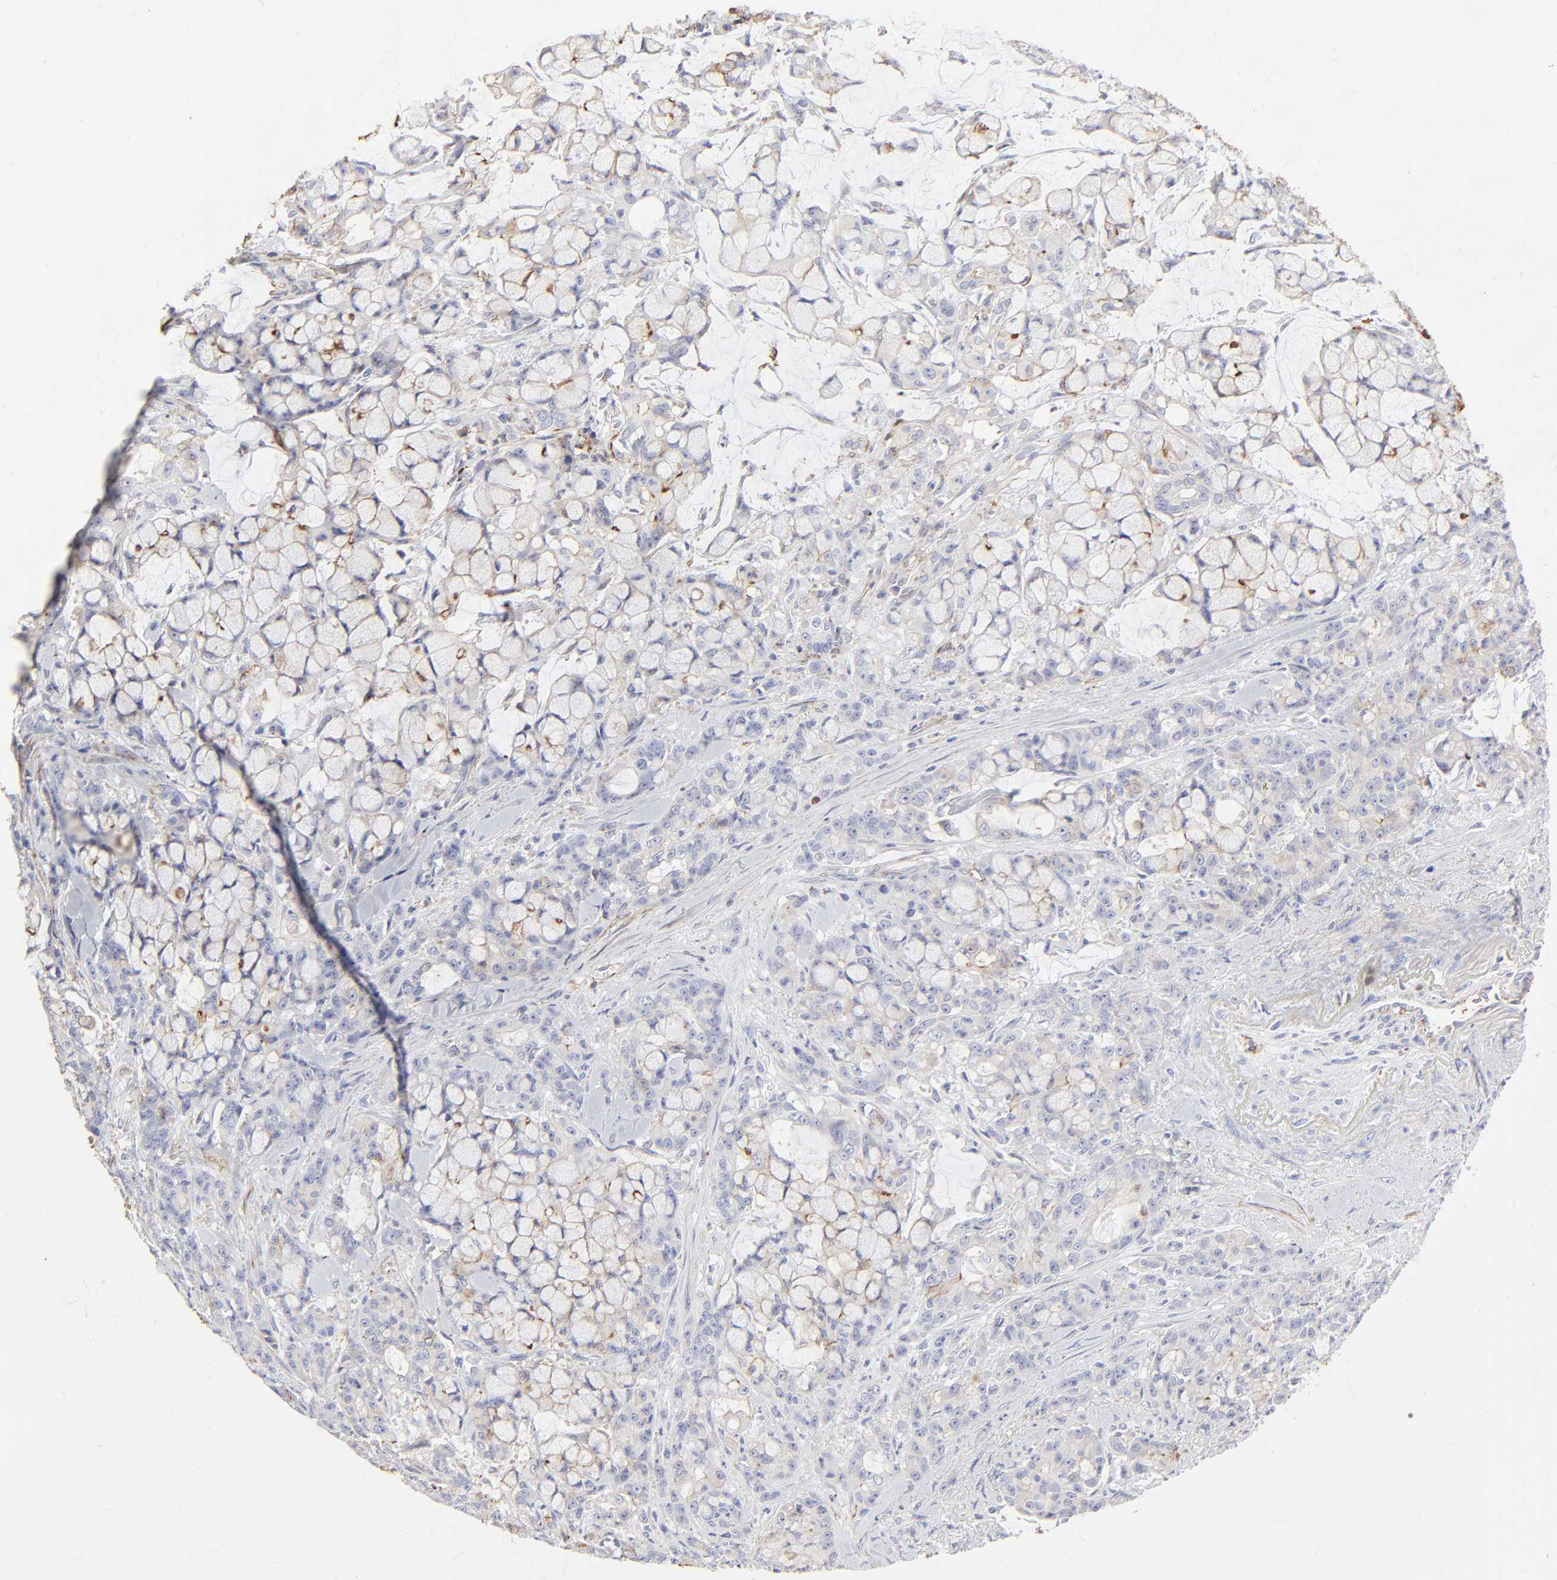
{"staining": {"intensity": "negative", "quantity": "none", "location": "none"}, "tissue": "pancreatic cancer", "cell_type": "Tumor cells", "image_type": "cancer", "snomed": [{"axis": "morphology", "description": "Adenocarcinoma, NOS"}, {"axis": "topography", "description": "Pancreas"}], "caption": "Protein analysis of adenocarcinoma (pancreatic) demonstrates no significant staining in tumor cells.", "gene": "ANXA6", "patient": {"sex": "female", "age": 73}}